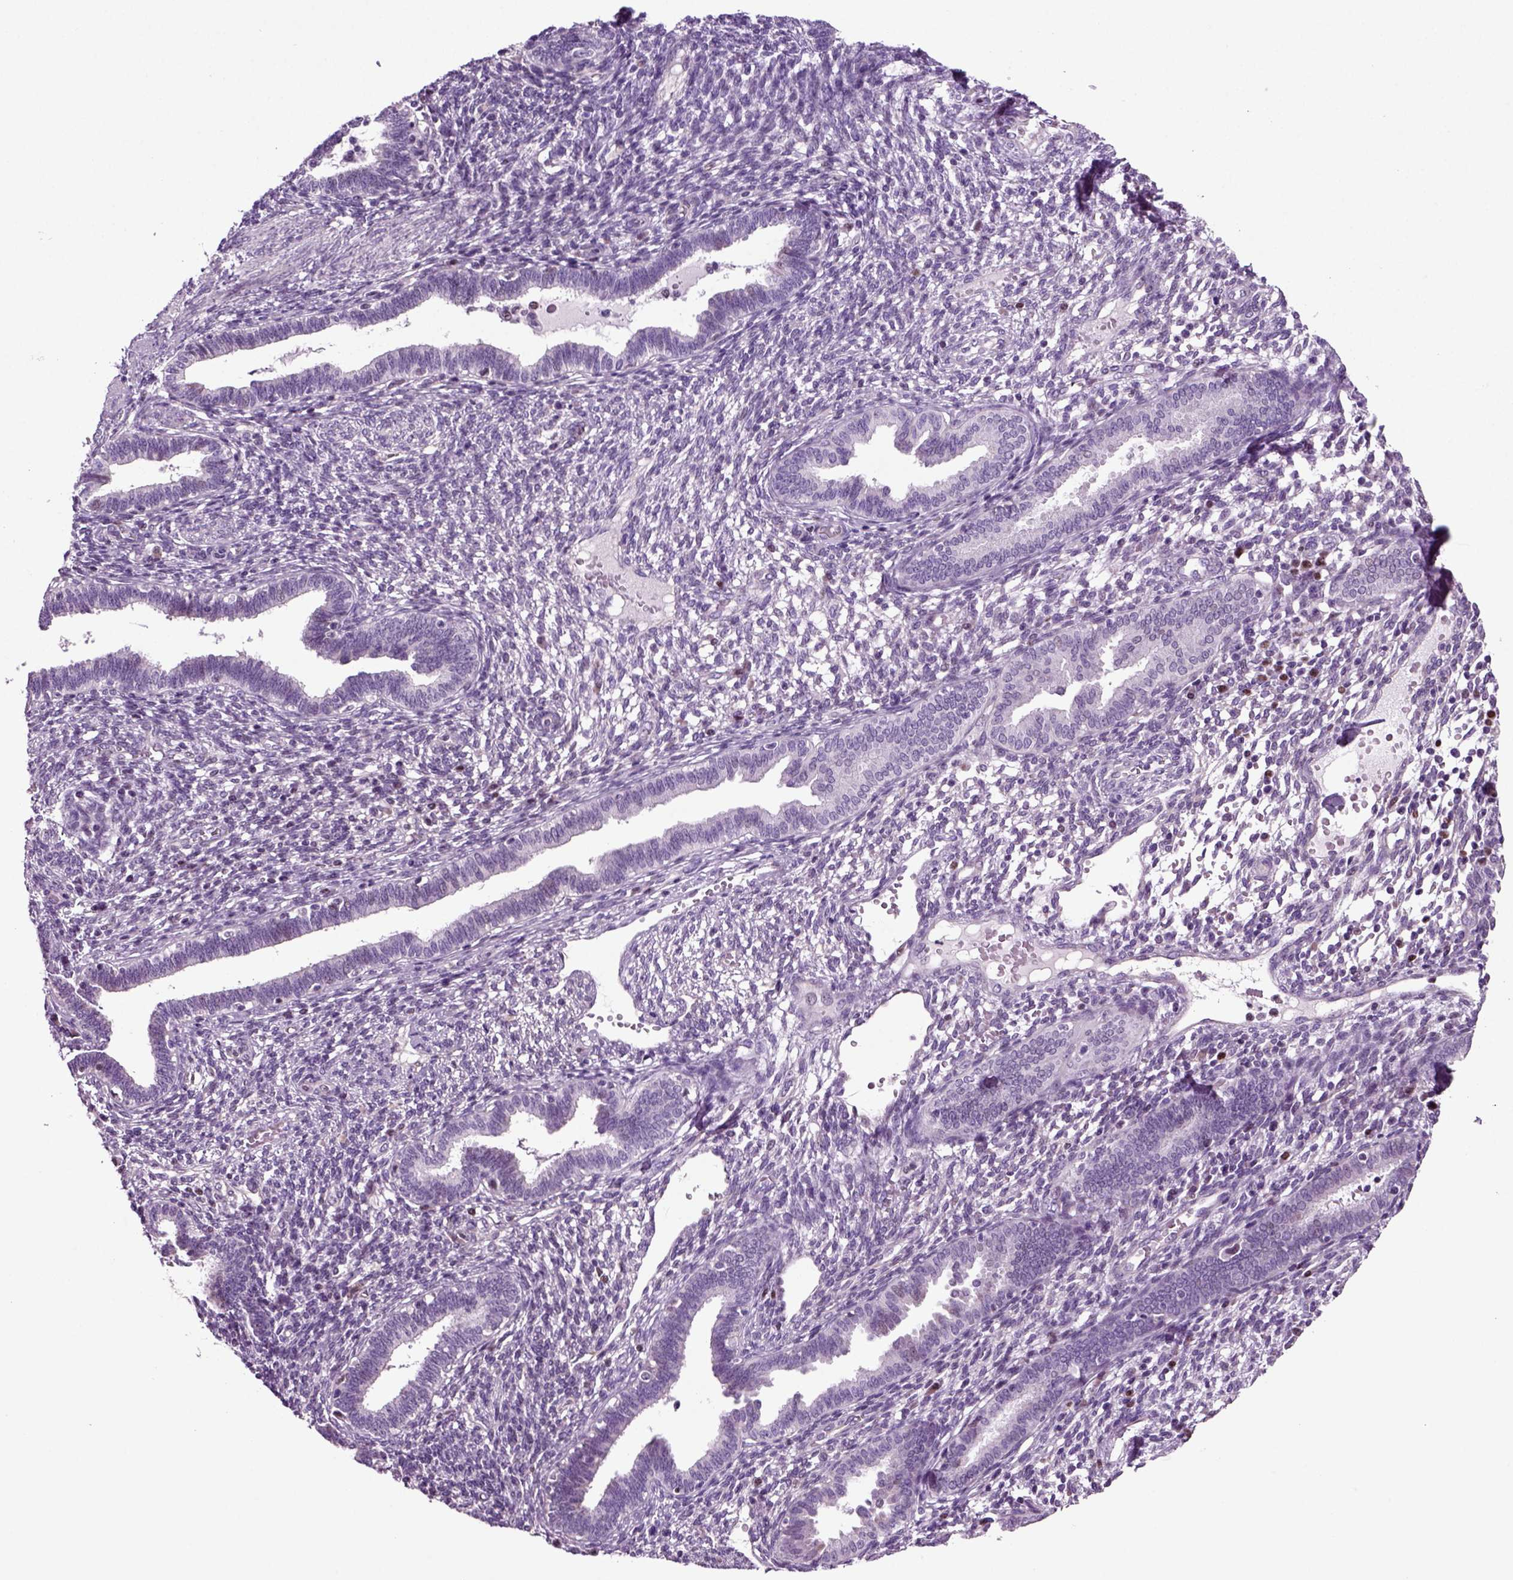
{"staining": {"intensity": "negative", "quantity": "none", "location": "none"}, "tissue": "endometrium", "cell_type": "Cells in endometrial stroma", "image_type": "normal", "snomed": [{"axis": "morphology", "description": "Normal tissue, NOS"}, {"axis": "topography", "description": "Endometrium"}], "caption": "This is a image of IHC staining of unremarkable endometrium, which shows no positivity in cells in endometrial stroma. (DAB (3,3'-diaminobenzidine) immunohistochemistry with hematoxylin counter stain).", "gene": "ARID3A", "patient": {"sex": "female", "age": 42}}